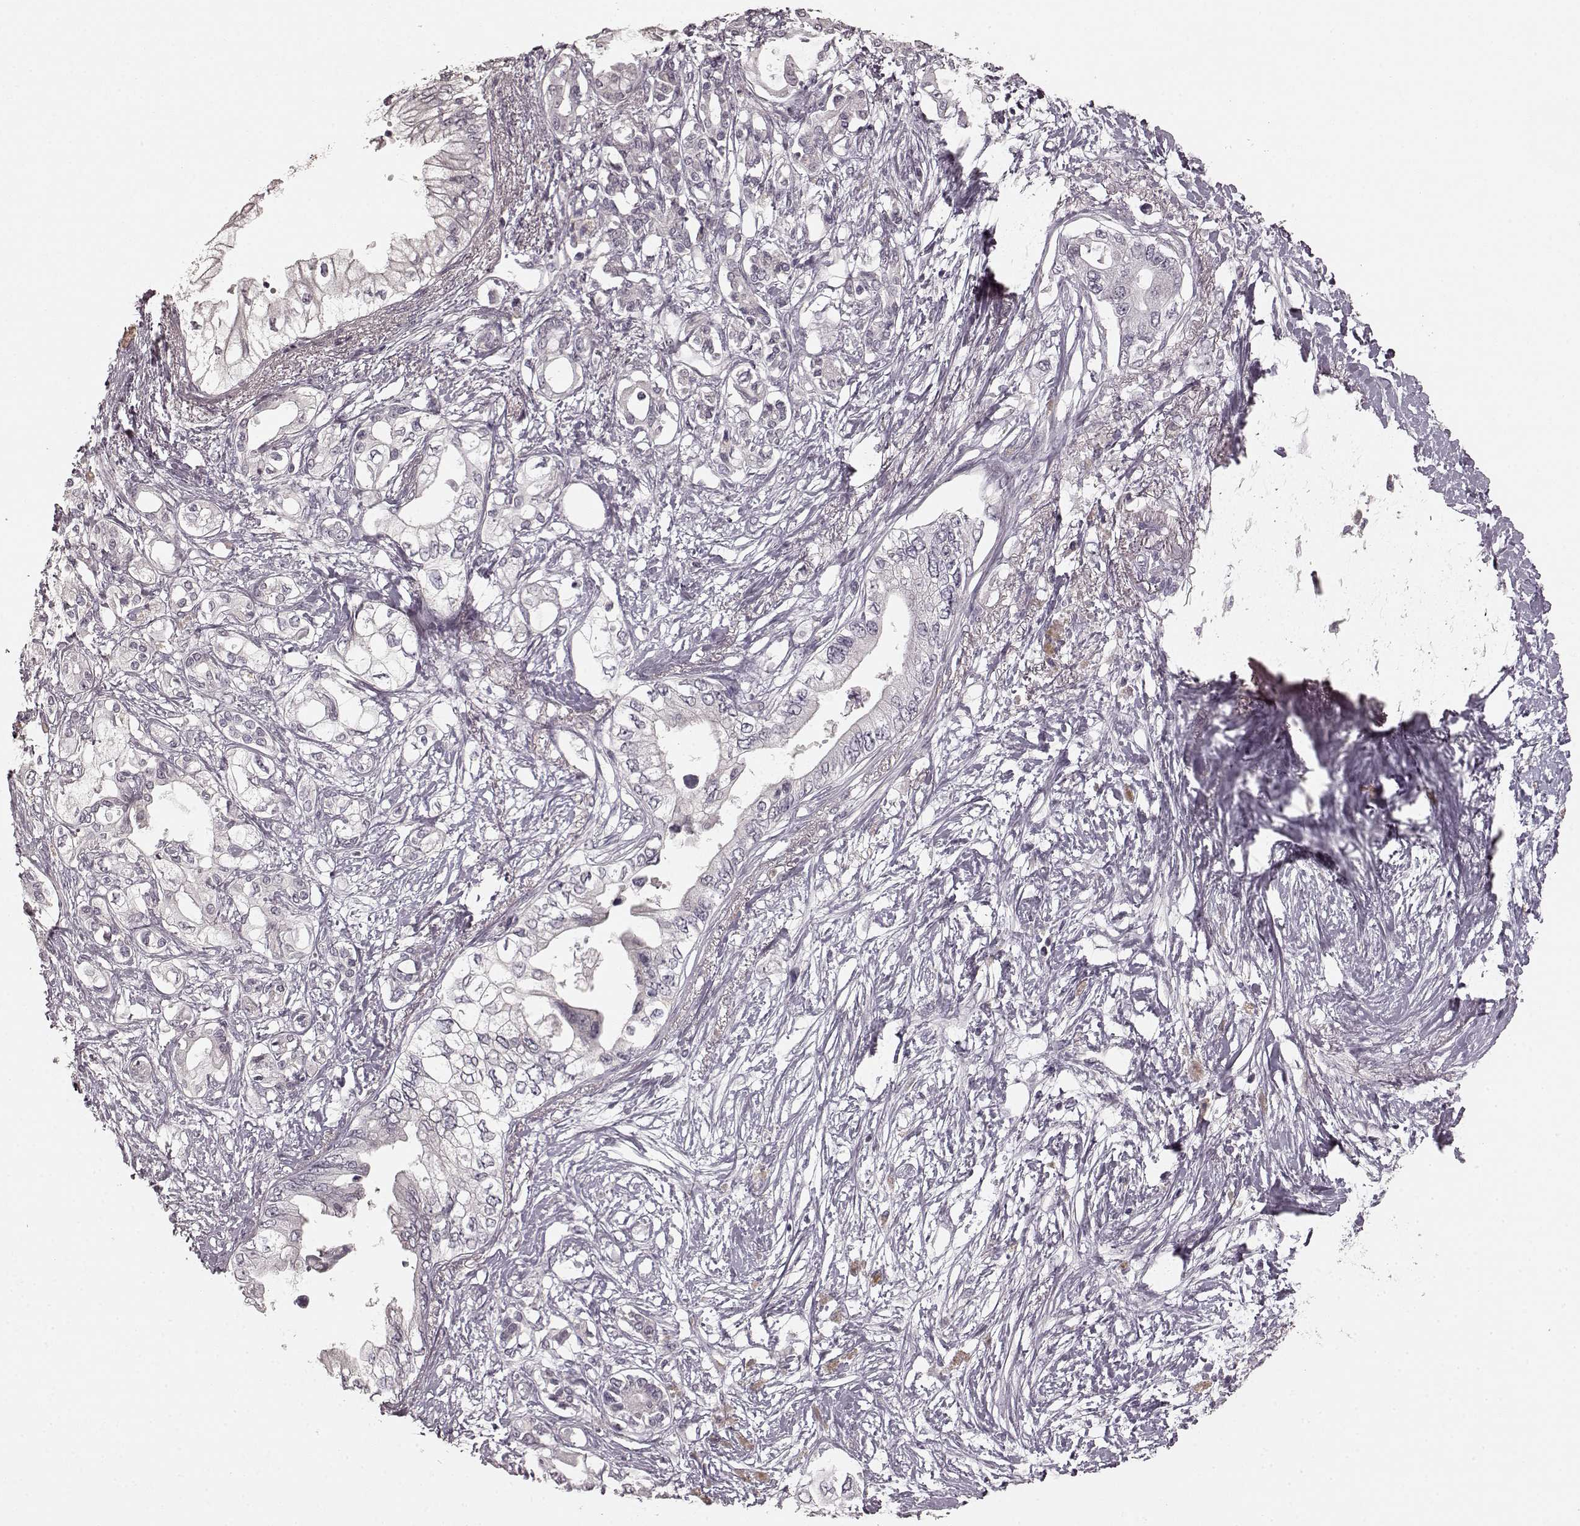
{"staining": {"intensity": "negative", "quantity": "none", "location": "none"}, "tissue": "pancreatic cancer", "cell_type": "Tumor cells", "image_type": "cancer", "snomed": [{"axis": "morphology", "description": "Adenocarcinoma, NOS"}, {"axis": "topography", "description": "Pancreas"}], "caption": "An immunohistochemistry (IHC) micrograph of pancreatic adenocarcinoma is shown. There is no staining in tumor cells of pancreatic adenocarcinoma.", "gene": "PRKCE", "patient": {"sex": "female", "age": 63}}